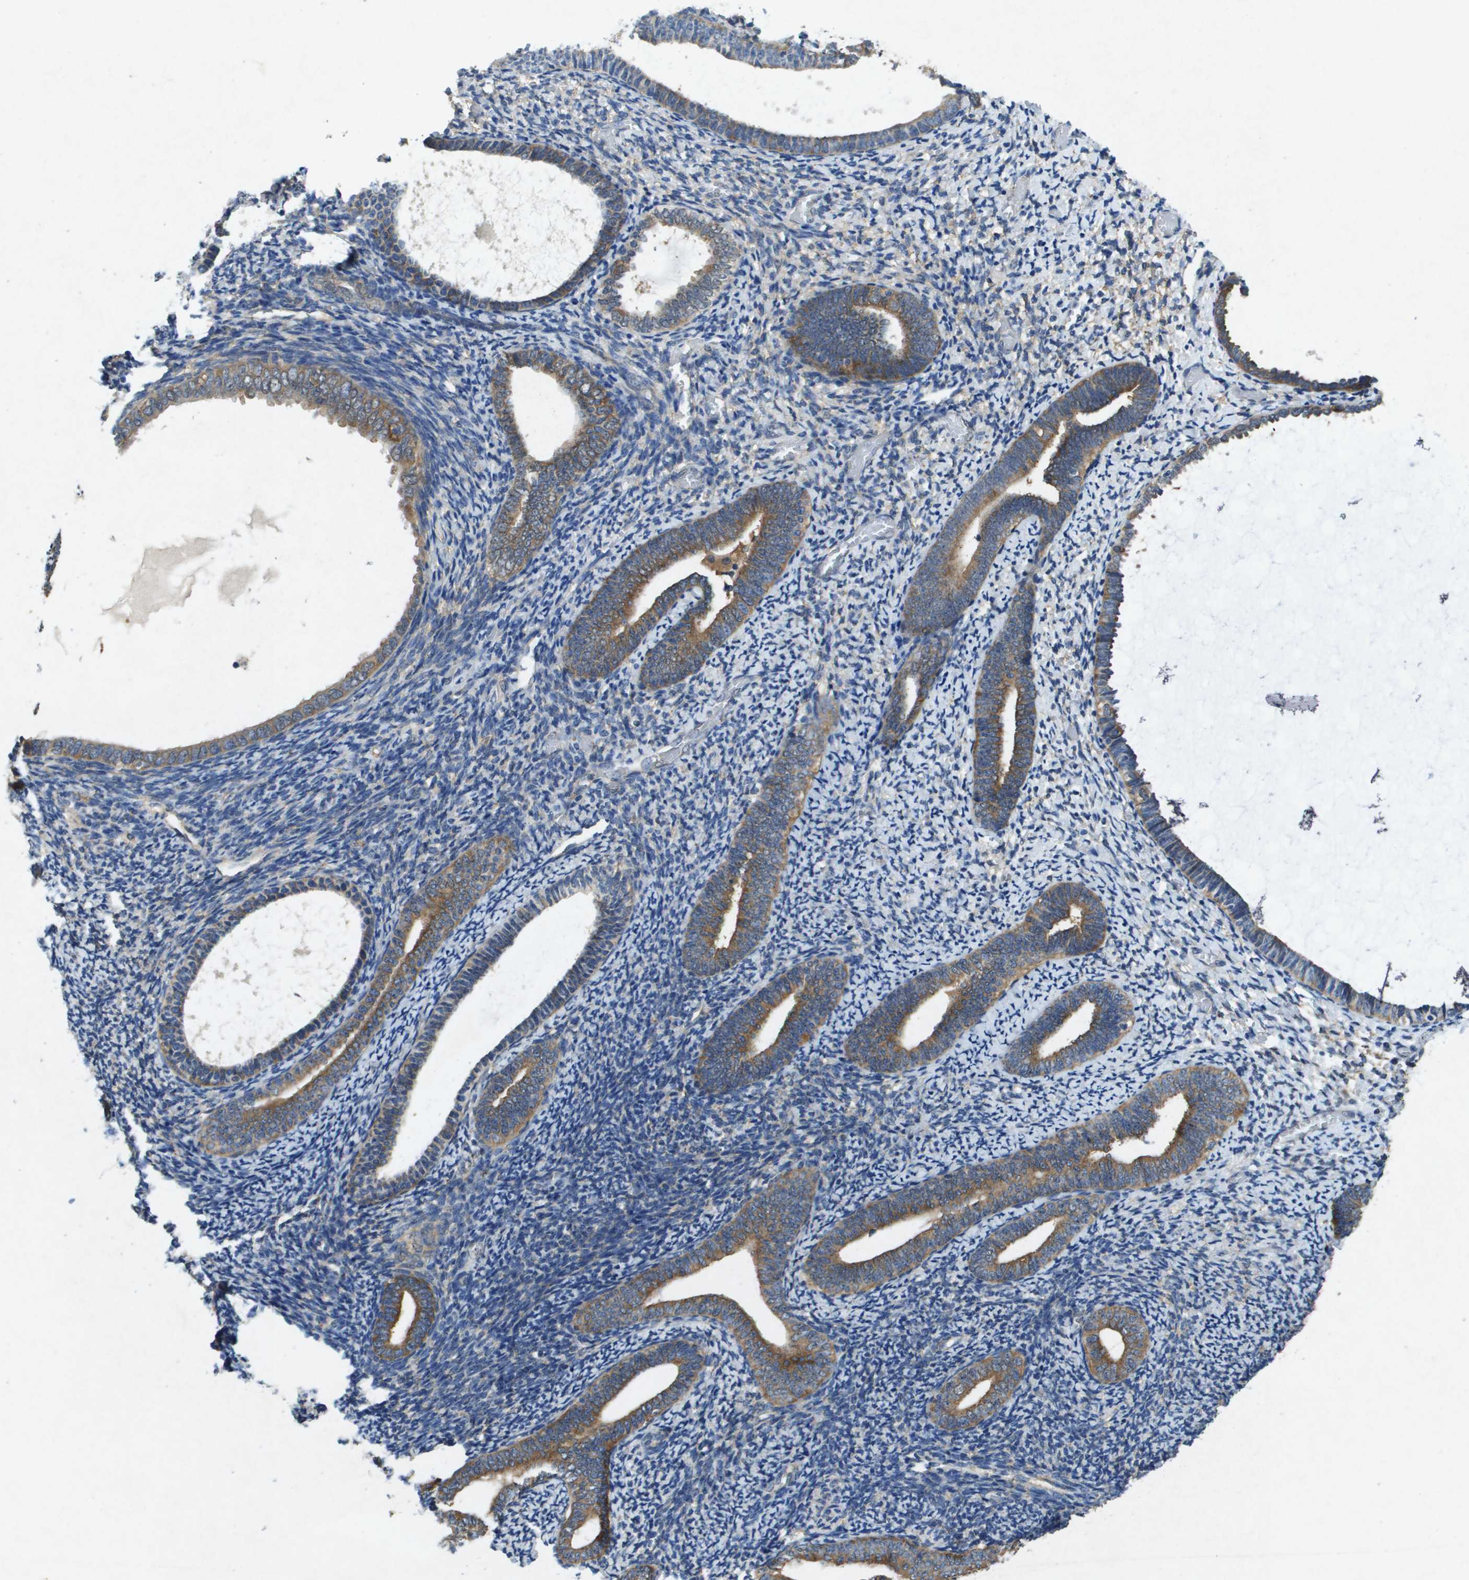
{"staining": {"intensity": "weak", "quantity": "<25%", "location": "cytoplasmic/membranous"}, "tissue": "endometrium", "cell_type": "Cells in endometrial stroma", "image_type": "normal", "snomed": [{"axis": "morphology", "description": "Normal tissue, NOS"}, {"axis": "topography", "description": "Endometrium"}], "caption": "Immunohistochemistry of normal endometrium exhibits no staining in cells in endometrial stroma. (IHC, brightfield microscopy, high magnification).", "gene": "PTPRT", "patient": {"sex": "female", "age": 66}}